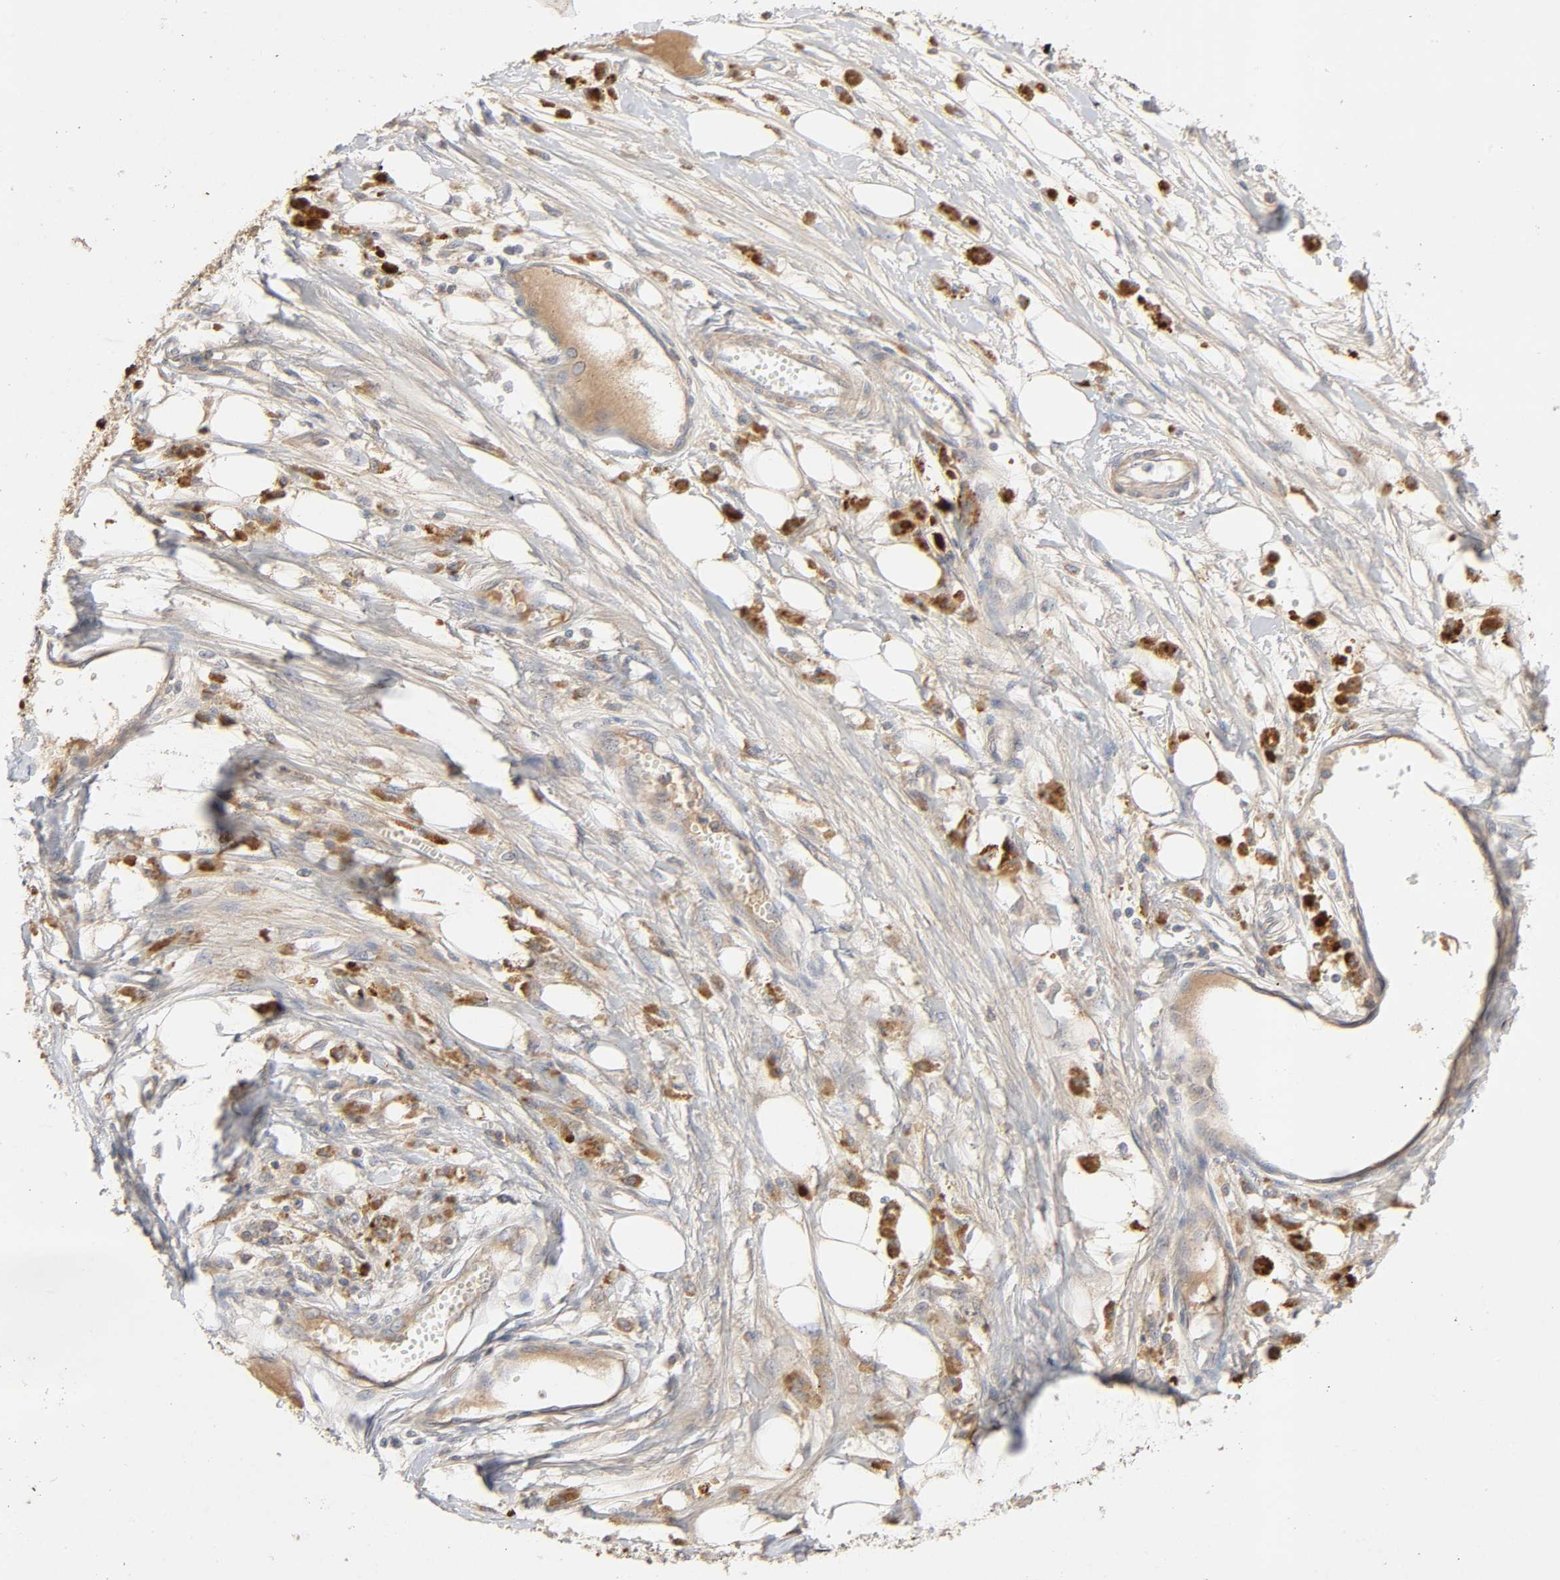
{"staining": {"intensity": "moderate", "quantity": ">75%", "location": "cytoplasmic/membranous"}, "tissue": "melanoma", "cell_type": "Tumor cells", "image_type": "cancer", "snomed": [{"axis": "morphology", "description": "Malignant melanoma, Metastatic site"}, {"axis": "topography", "description": "Lymph node"}], "caption": "Immunohistochemistry (IHC) of human malignant melanoma (metastatic site) shows medium levels of moderate cytoplasmic/membranous staining in about >75% of tumor cells.", "gene": "CPB2", "patient": {"sex": "male", "age": 59}}